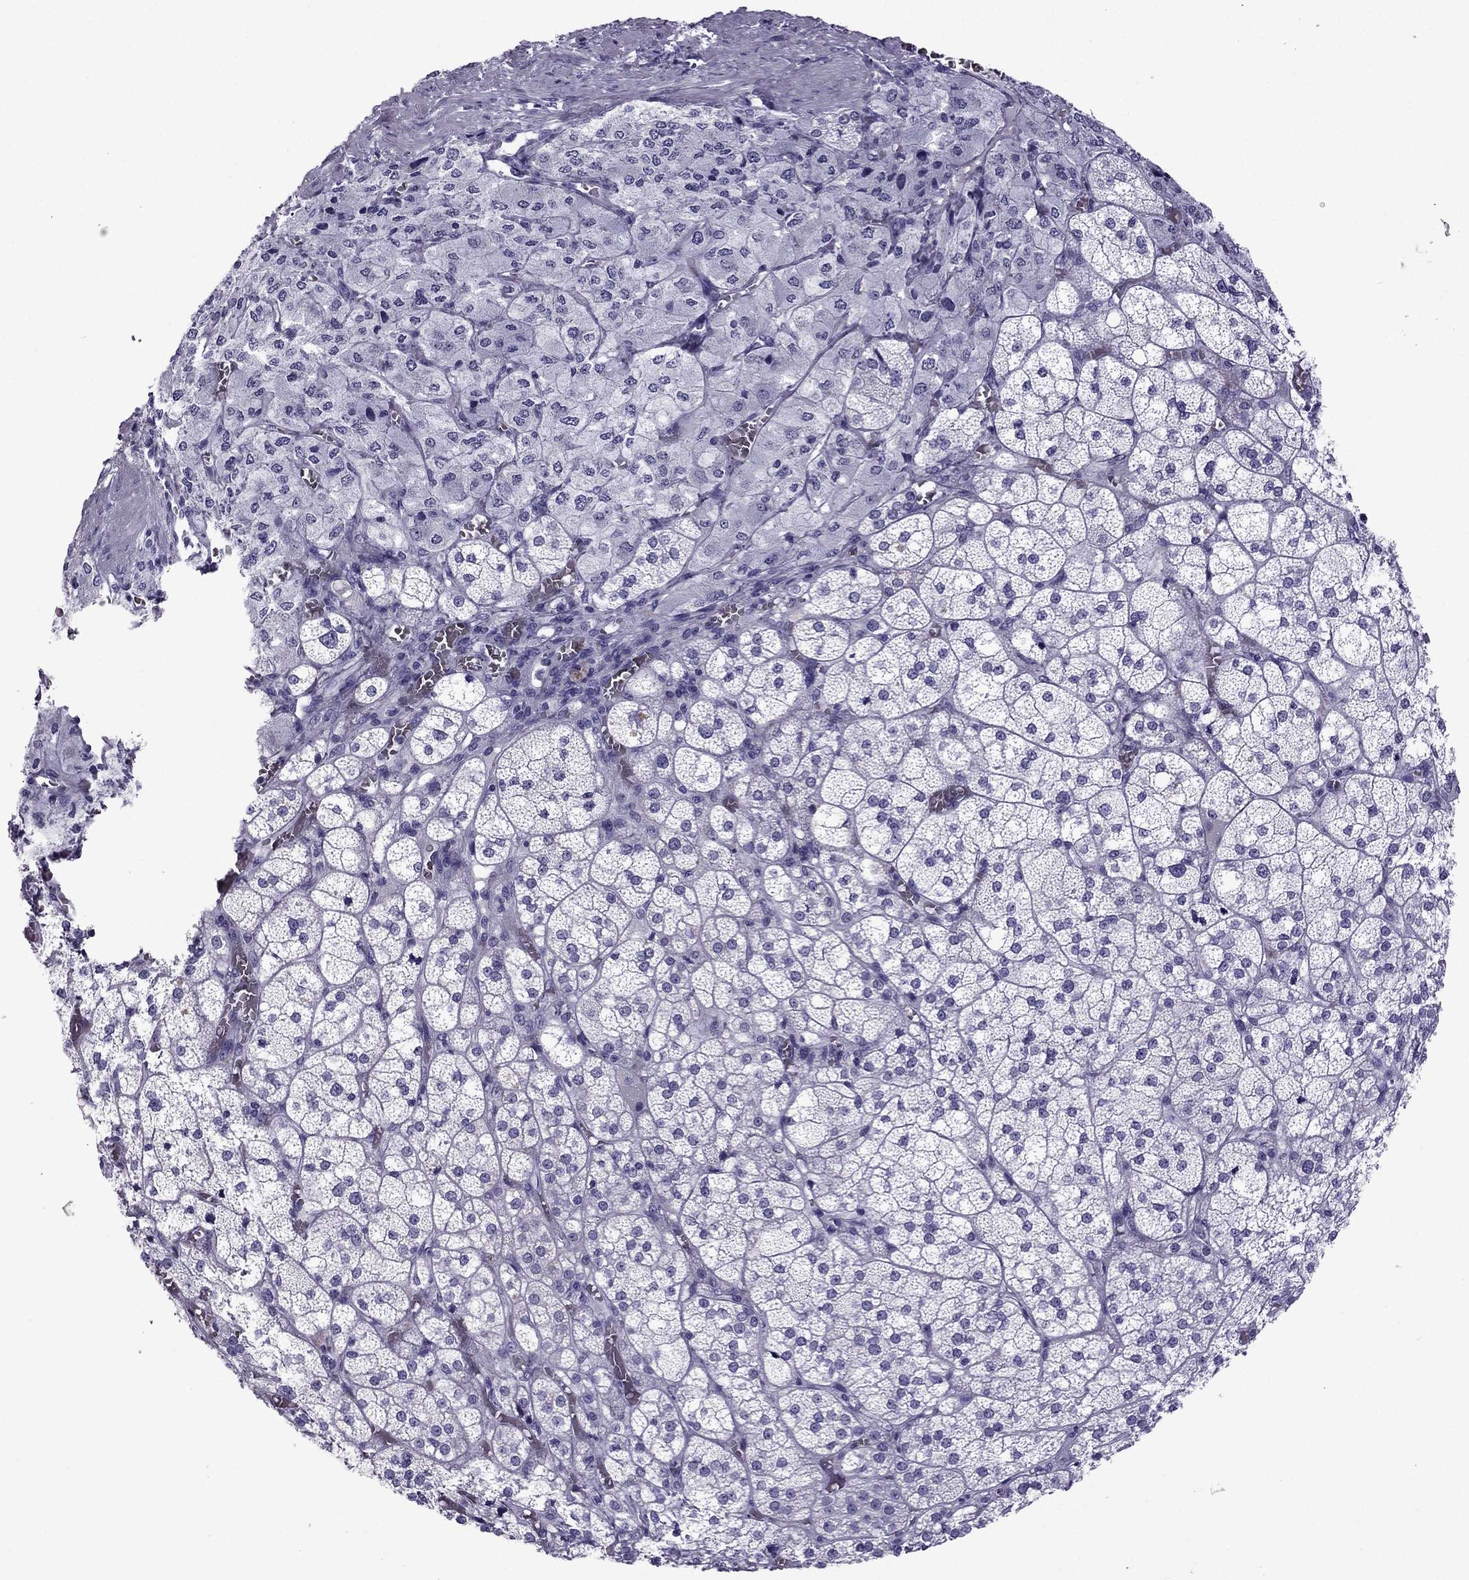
{"staining": {"intensity": "negative", "quantity": "none", "location": "none"}, "tissue": "adrenal gland", "cell_type": "Glandular cells", "image_type": "normal", "snomed": [{"axis": "morphology", "description": "Normal tissue, NOS"}, {"axis": "topography", "description": "Adrenal gland"}], "caption": "Immunohistochemical staining of benign adrenal gland shows no significant expression in glandular cells.", "gene": "TFF3", "patient": {"sex": "female", "age": 60}}